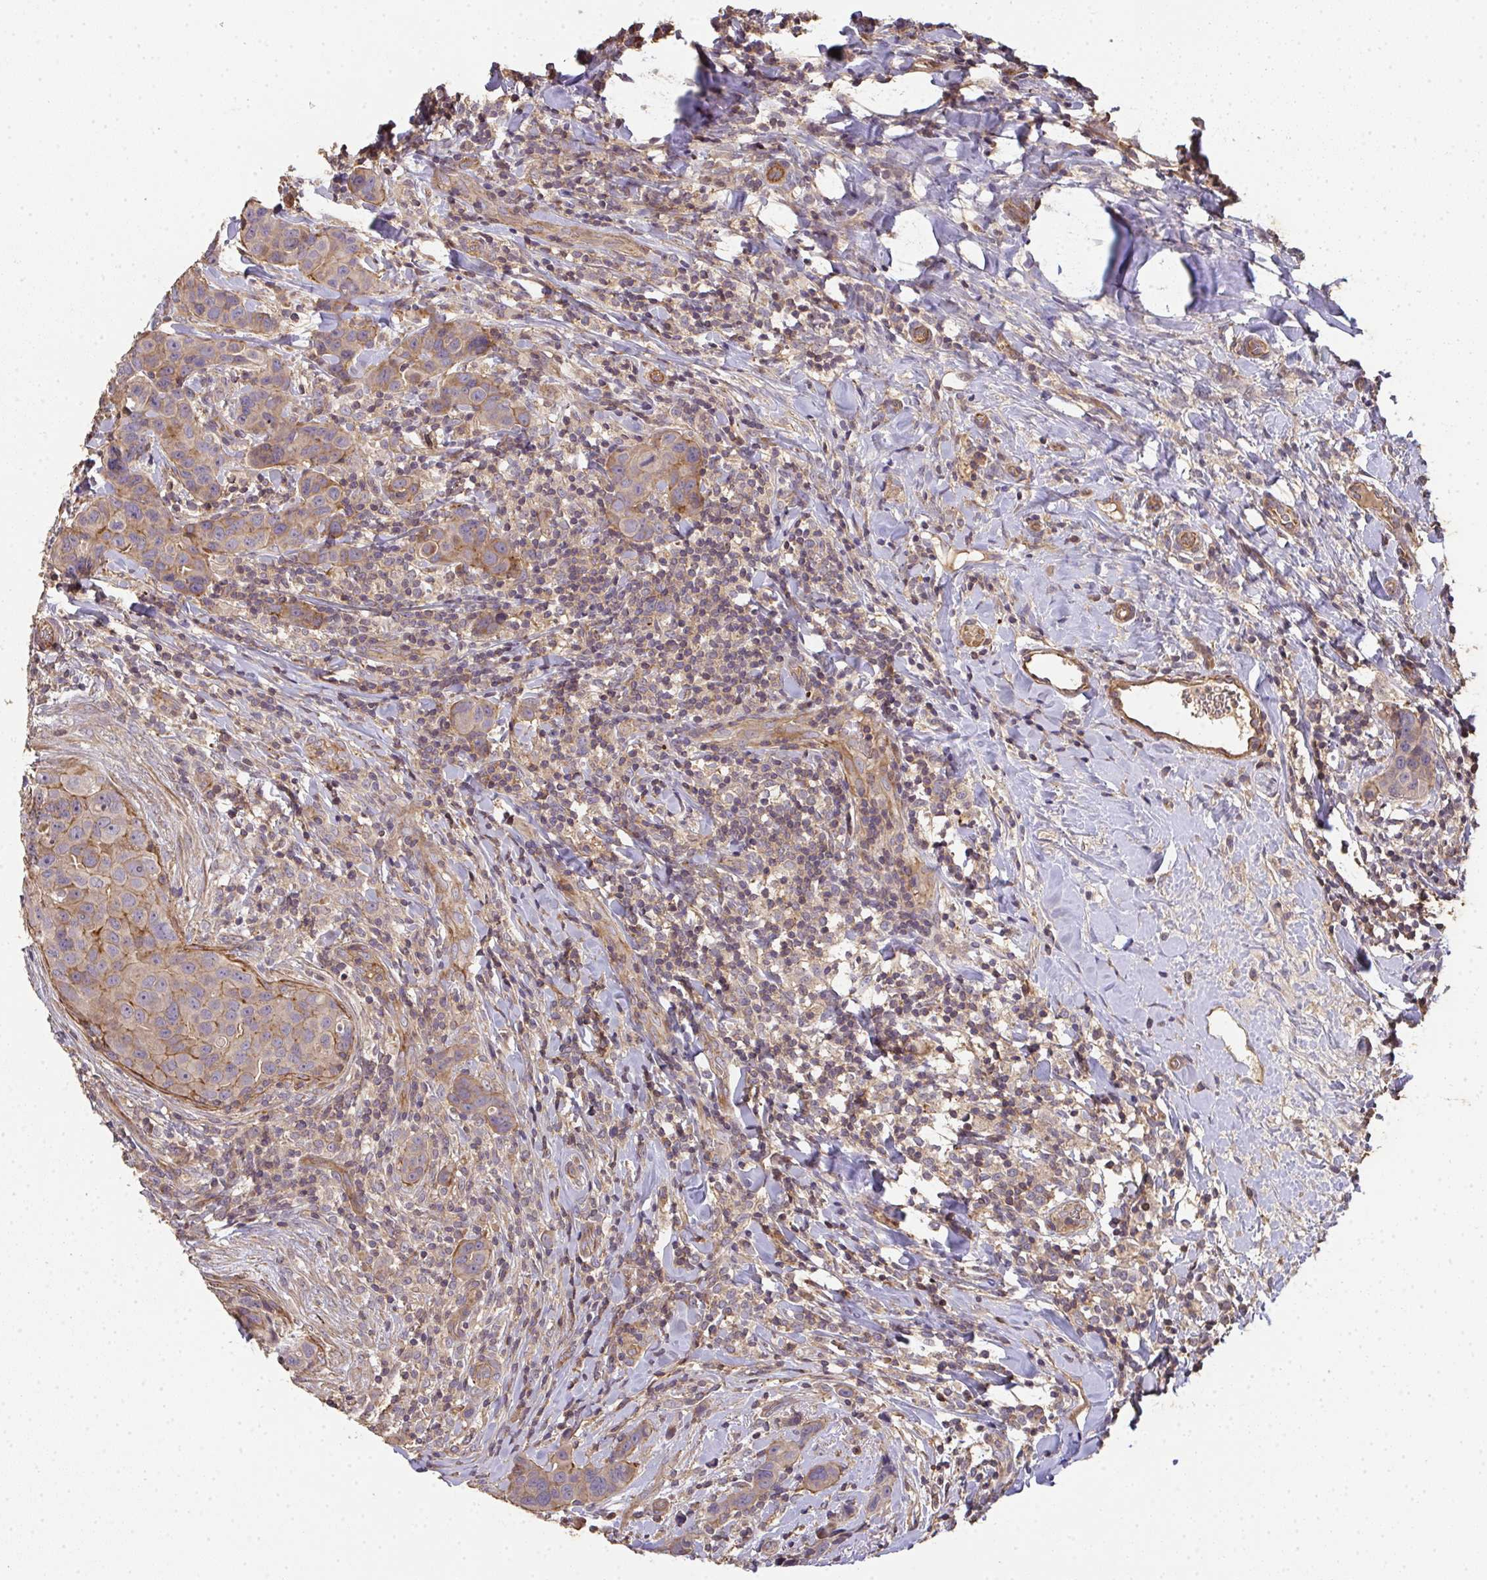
{"staining": {"intensity": "weak", "quantity": ">75%", "location": "cytoplasmic/membranous"}, "tissue": "breast cancer", "cell_type": "Tumor cells", "image_type": "cancer", "snomed": [{"axis": "morphology", "description": "Duct carcinoma"}, {"axis": "topography", "description": "Breast"}], "caption": "Tumor cells exhibit low levels of weak cytoplasmic/membranous positivity in approximately >75% of cells in breast cancer (infiltrating ductal carcinoma). (Stains: DAB in brown, nuclei in blue, Microscopy: brightfield microscopy at high magnification).", "gene": "TNMD", "patient": {"sex": "female", "age": 24}}